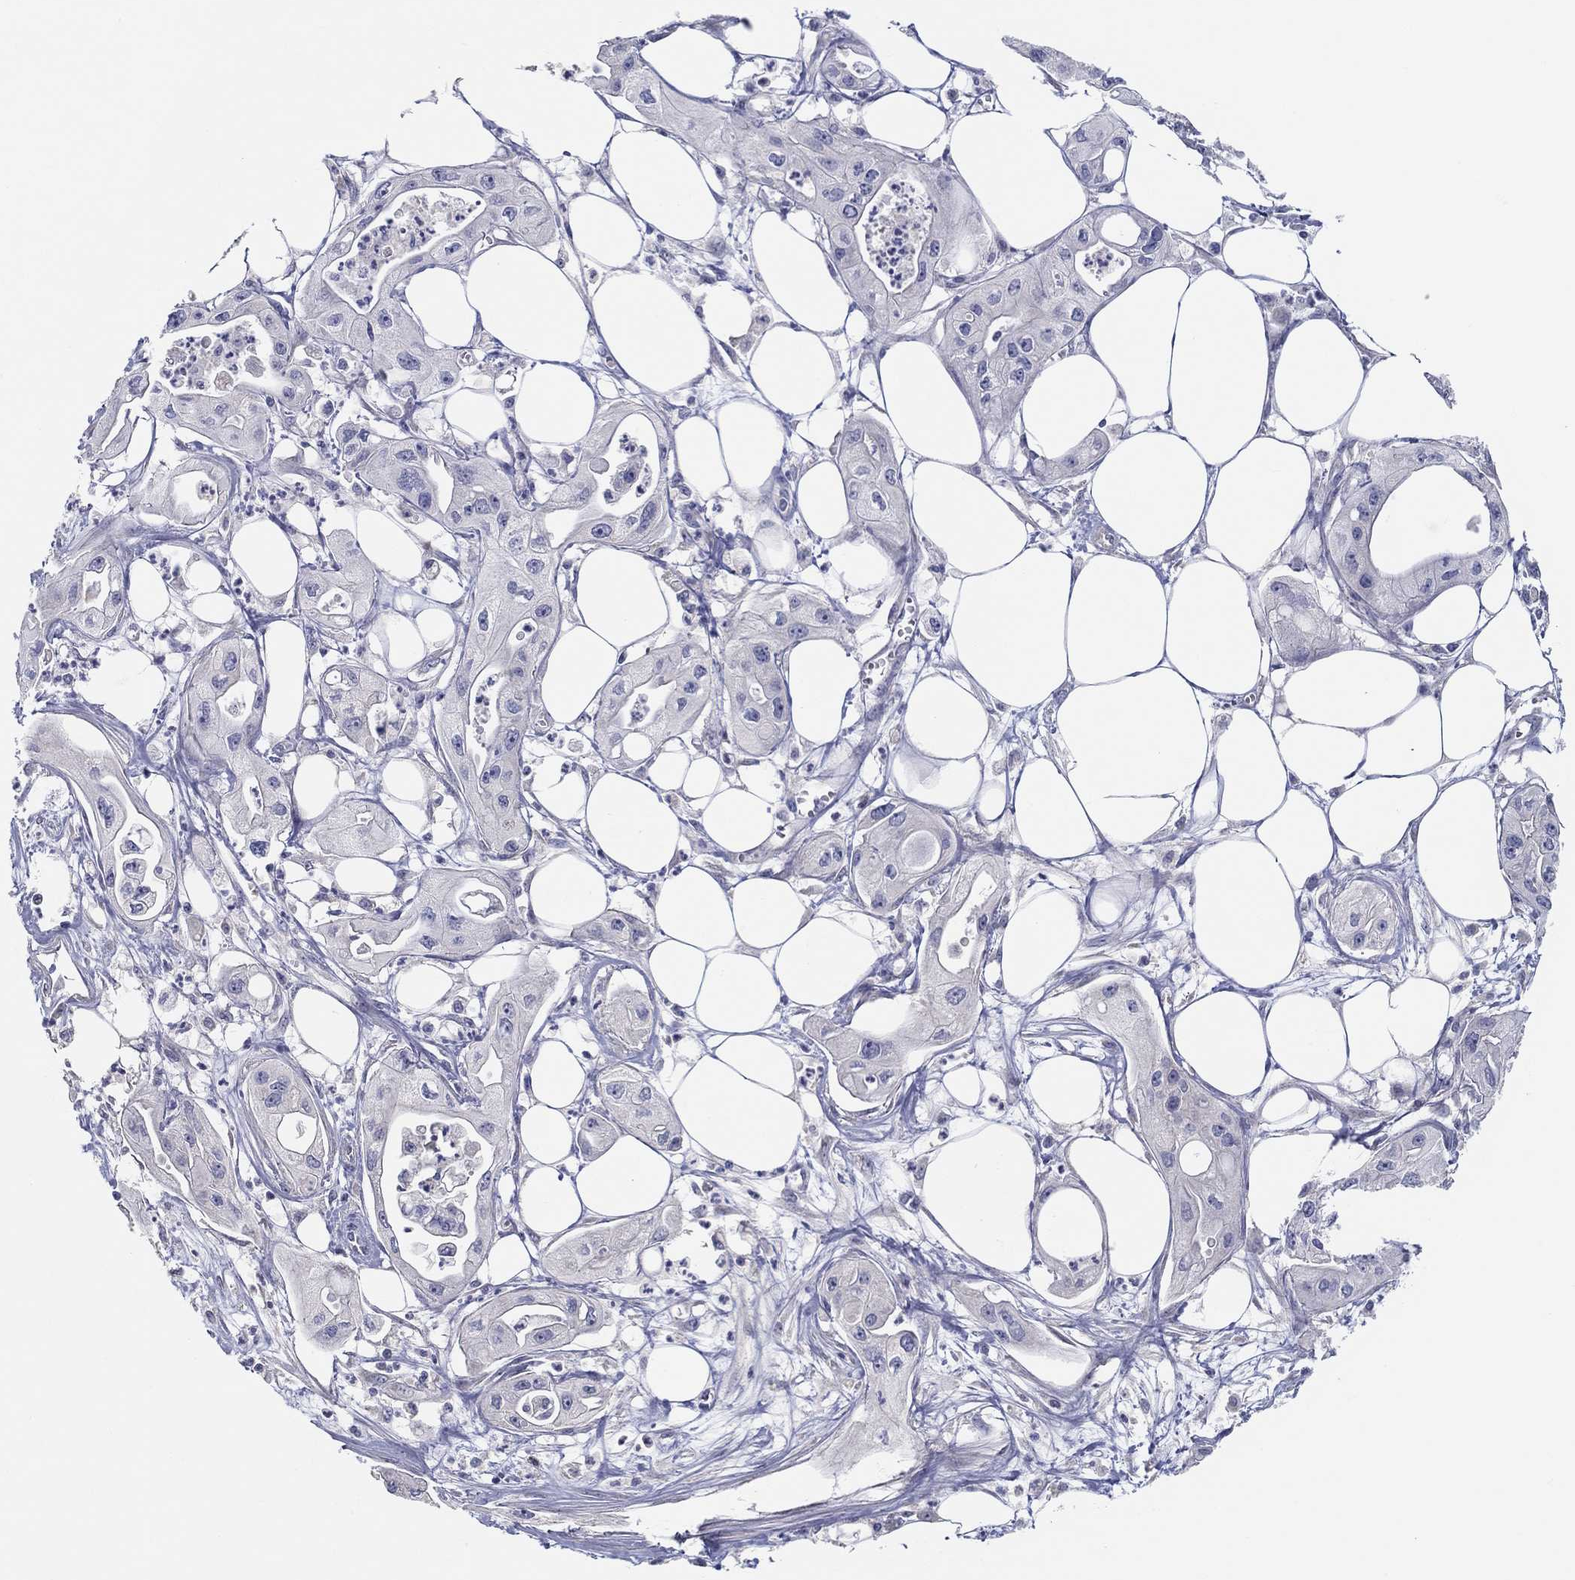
{"staining": {"intensity": "negative", "quantity": "none", "location": "none"}, "tissue": "pancreatic cancer", "cell_type": "Tumor cells", "image_type": "cancer", "snomed": [{"axis": "morphology", "description": "Adenocarcinoma, NOS"}, {"axis": "topography", "description": "Pancreas"}], "caption": "Immunohistochemical staining of human pancreatic cancer (adenocarcinoma) reveals no significant staining in tumor cells.", "gene": "DOCK3", "patient": {"sex": "male", "age": 70}}